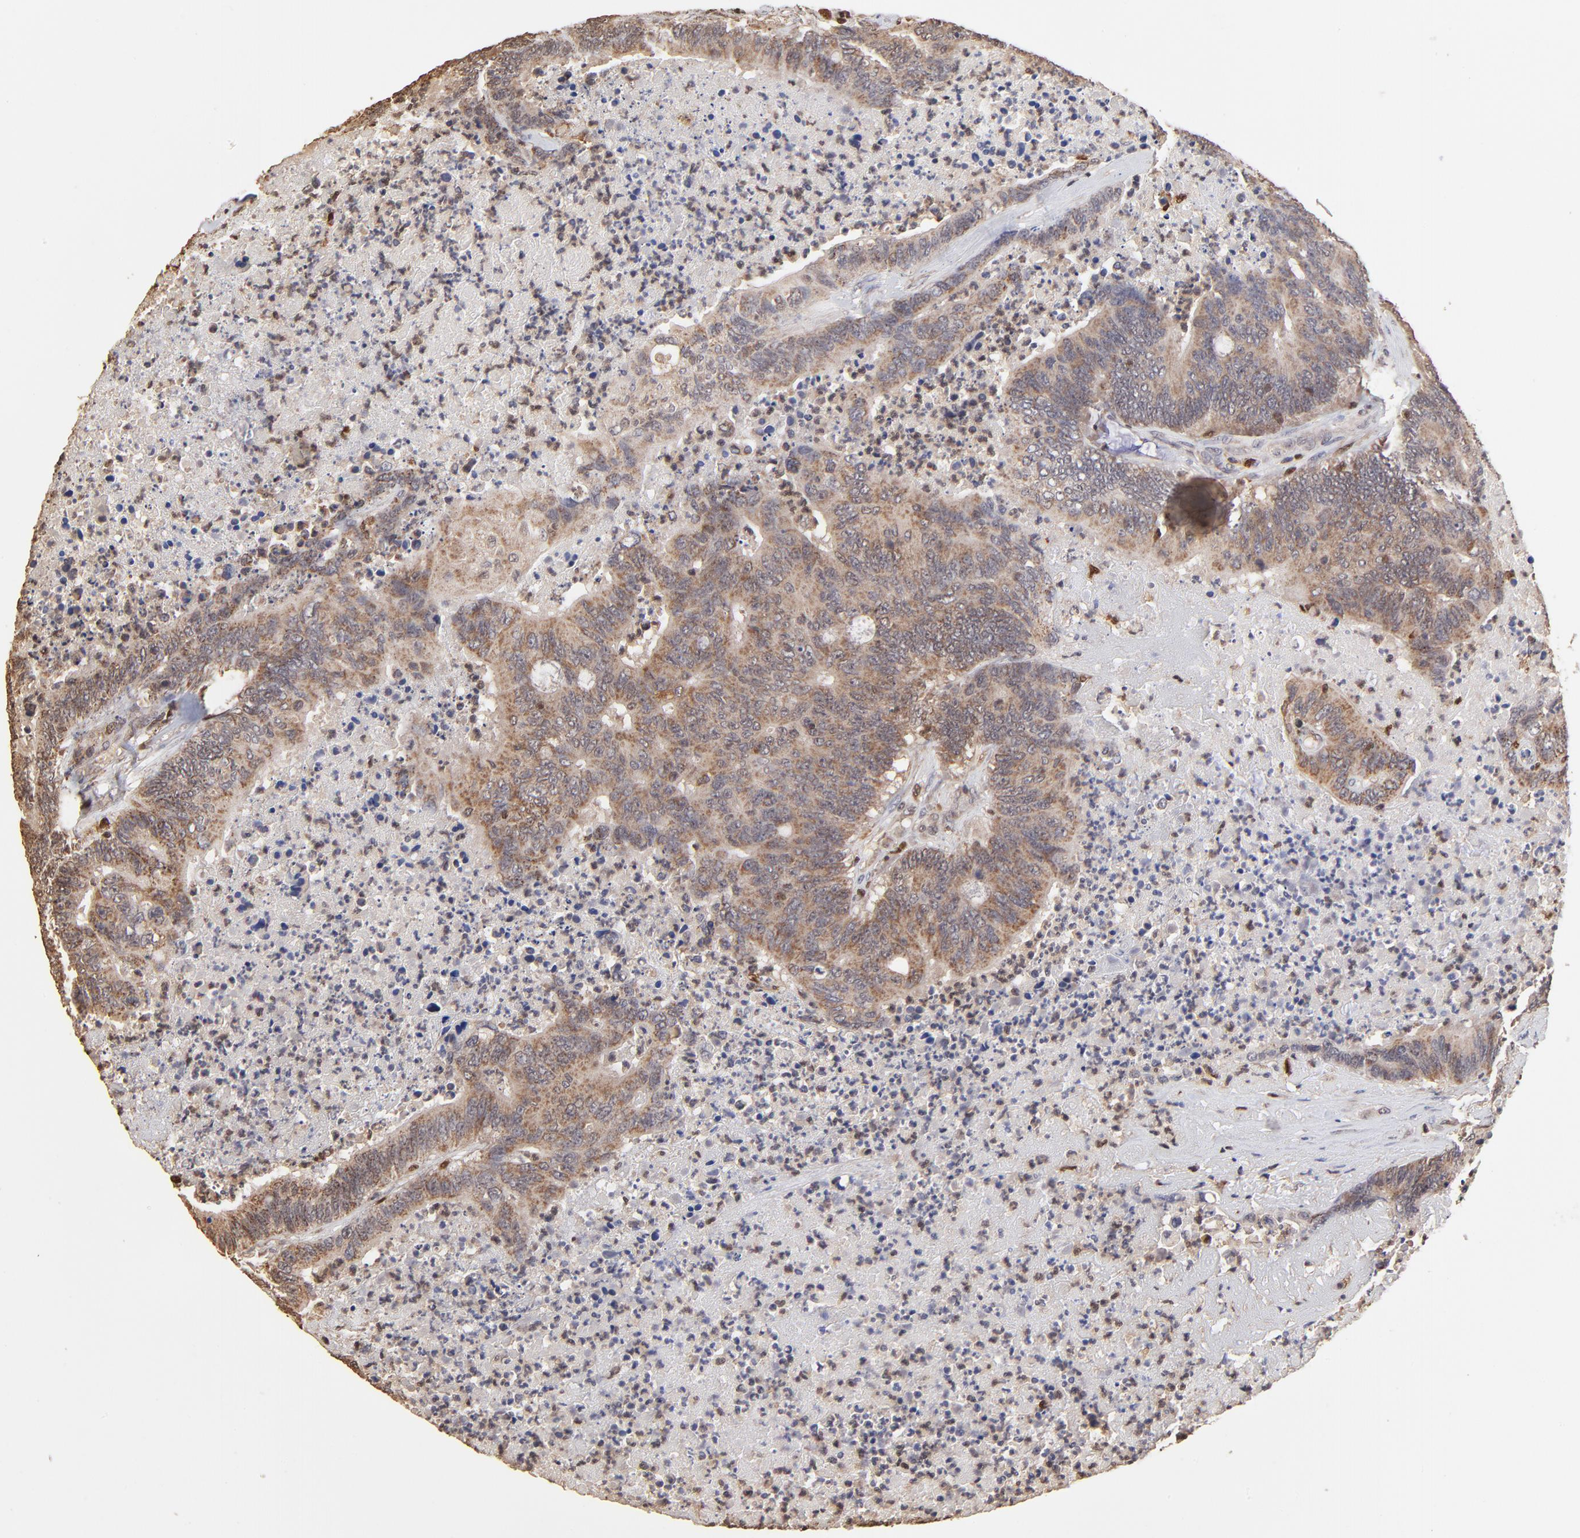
{"staining": {"intensity": "moderate", "quantity": ">75%", "location": "cytoplasmic/membranous"}, "tissue": "colorectal cancer", "cell_type": "Tumor cells", "image_type": "cancer", "snomed": [{"axis": "morphology", "description": "Adenocarcinoma, NOS"}, {"axis": "topography", "description": "Colon"}], "caption": "Protein expression analysis of human colorectal adenocarcinoma reveals moderate cytoplasmic/membranous positivity in approximately >75% of tumor cells. The protein is stained brown, and the nuclei are stained in blue (DAB IHC with brightfield microscopy, high magnification).", "gene": "CASP1", "patient": {"sex": "male", "age": 65}}